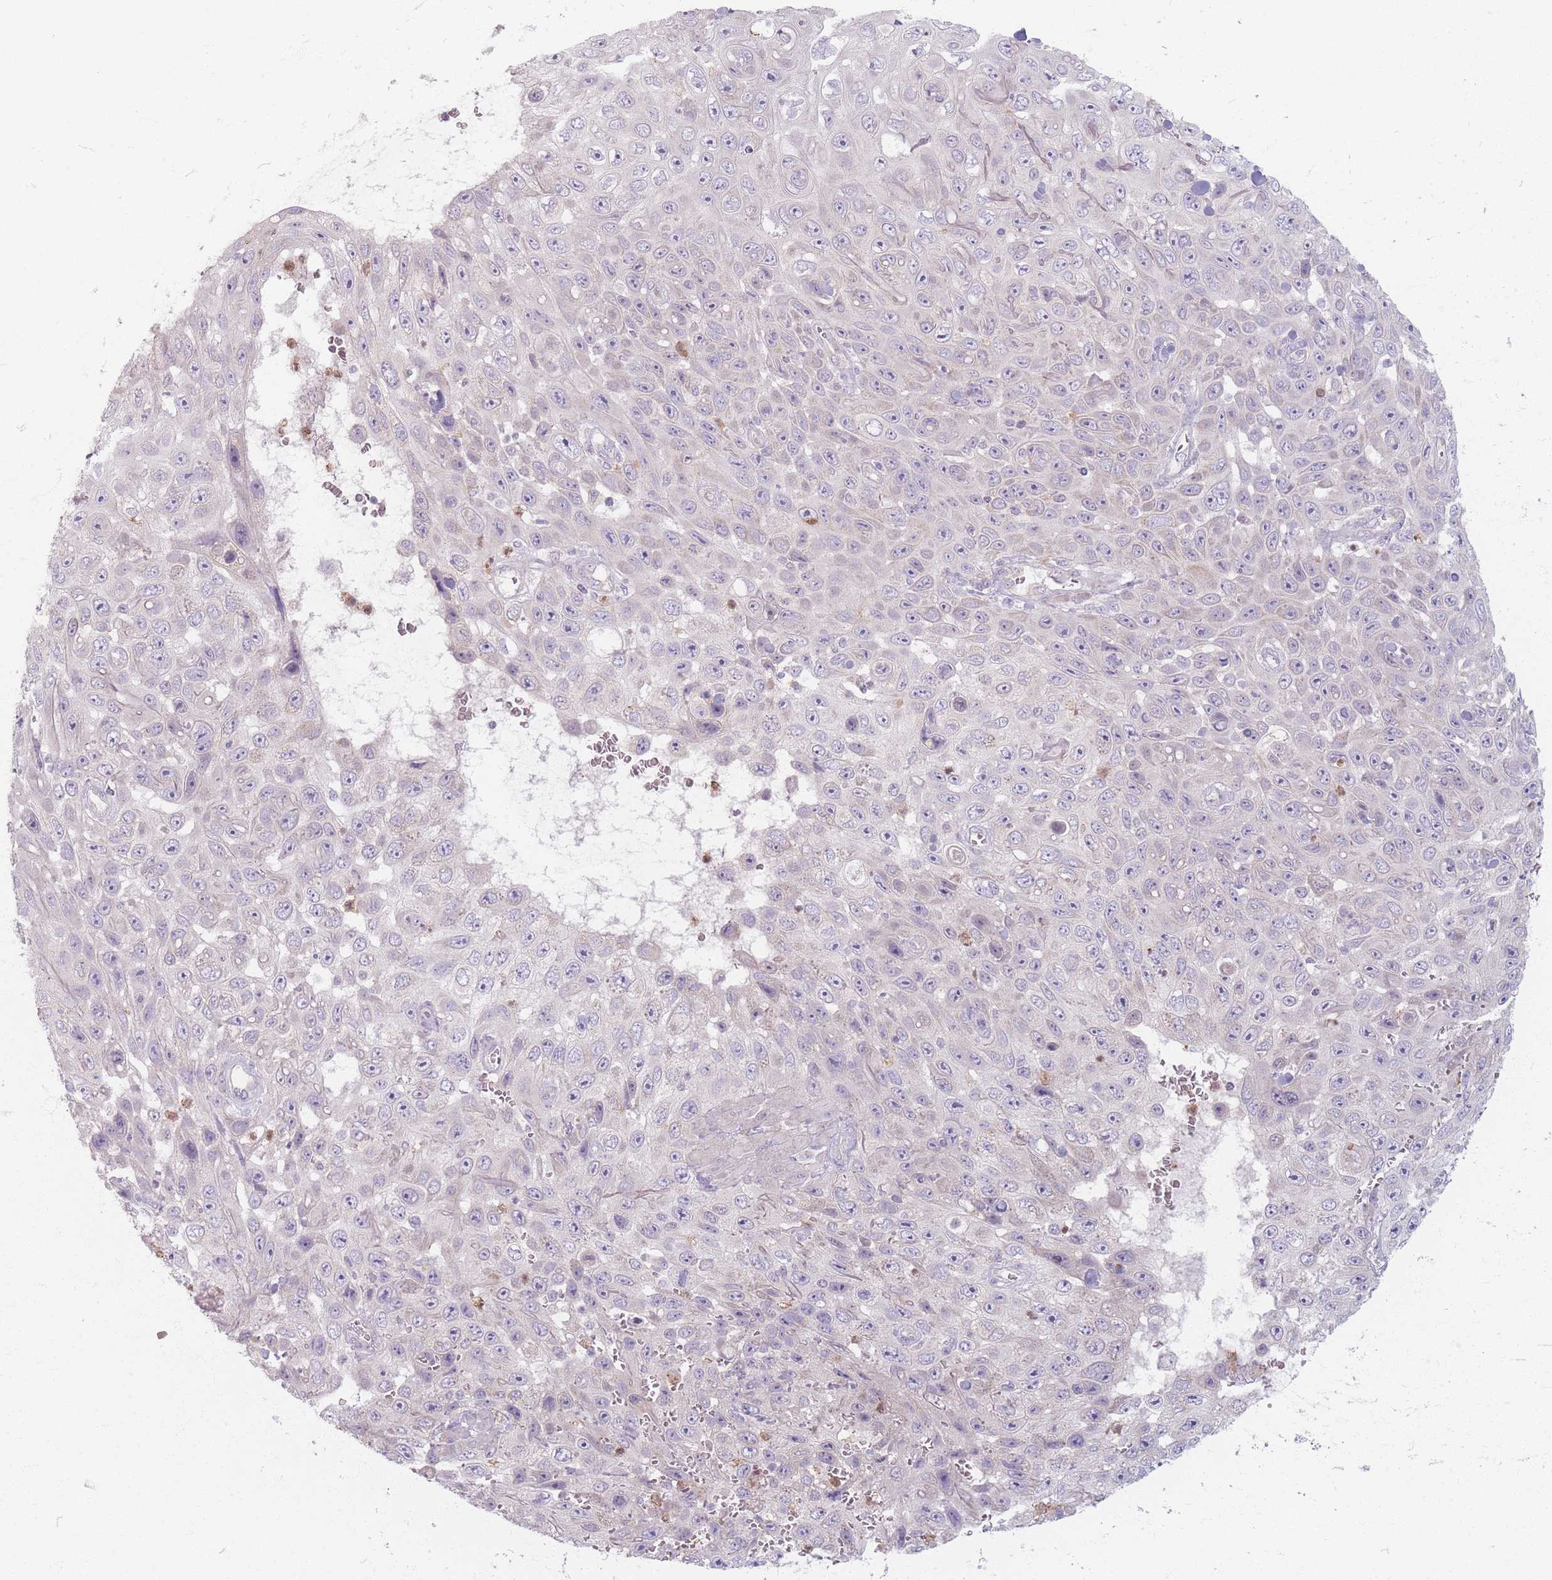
{"staining": {"intensity": "negative", "quantity": "none", "location": "none"}, "tissue": "skin cancer", "cell_type": "Tumor cells", "image_type": "cancer", "snomed": [{"axis": "morphology", "description": "Squamous cell carcinoma, NOS"}, {"axis": "topography", "description": "Skin"}], "caption": "Immunohistochemistry of skin cancer (squamous cell carcinoma) displays no staining in tumor cells.", "gene": "CHCHD7", "patient": {"sex": "male", "age": 82}}